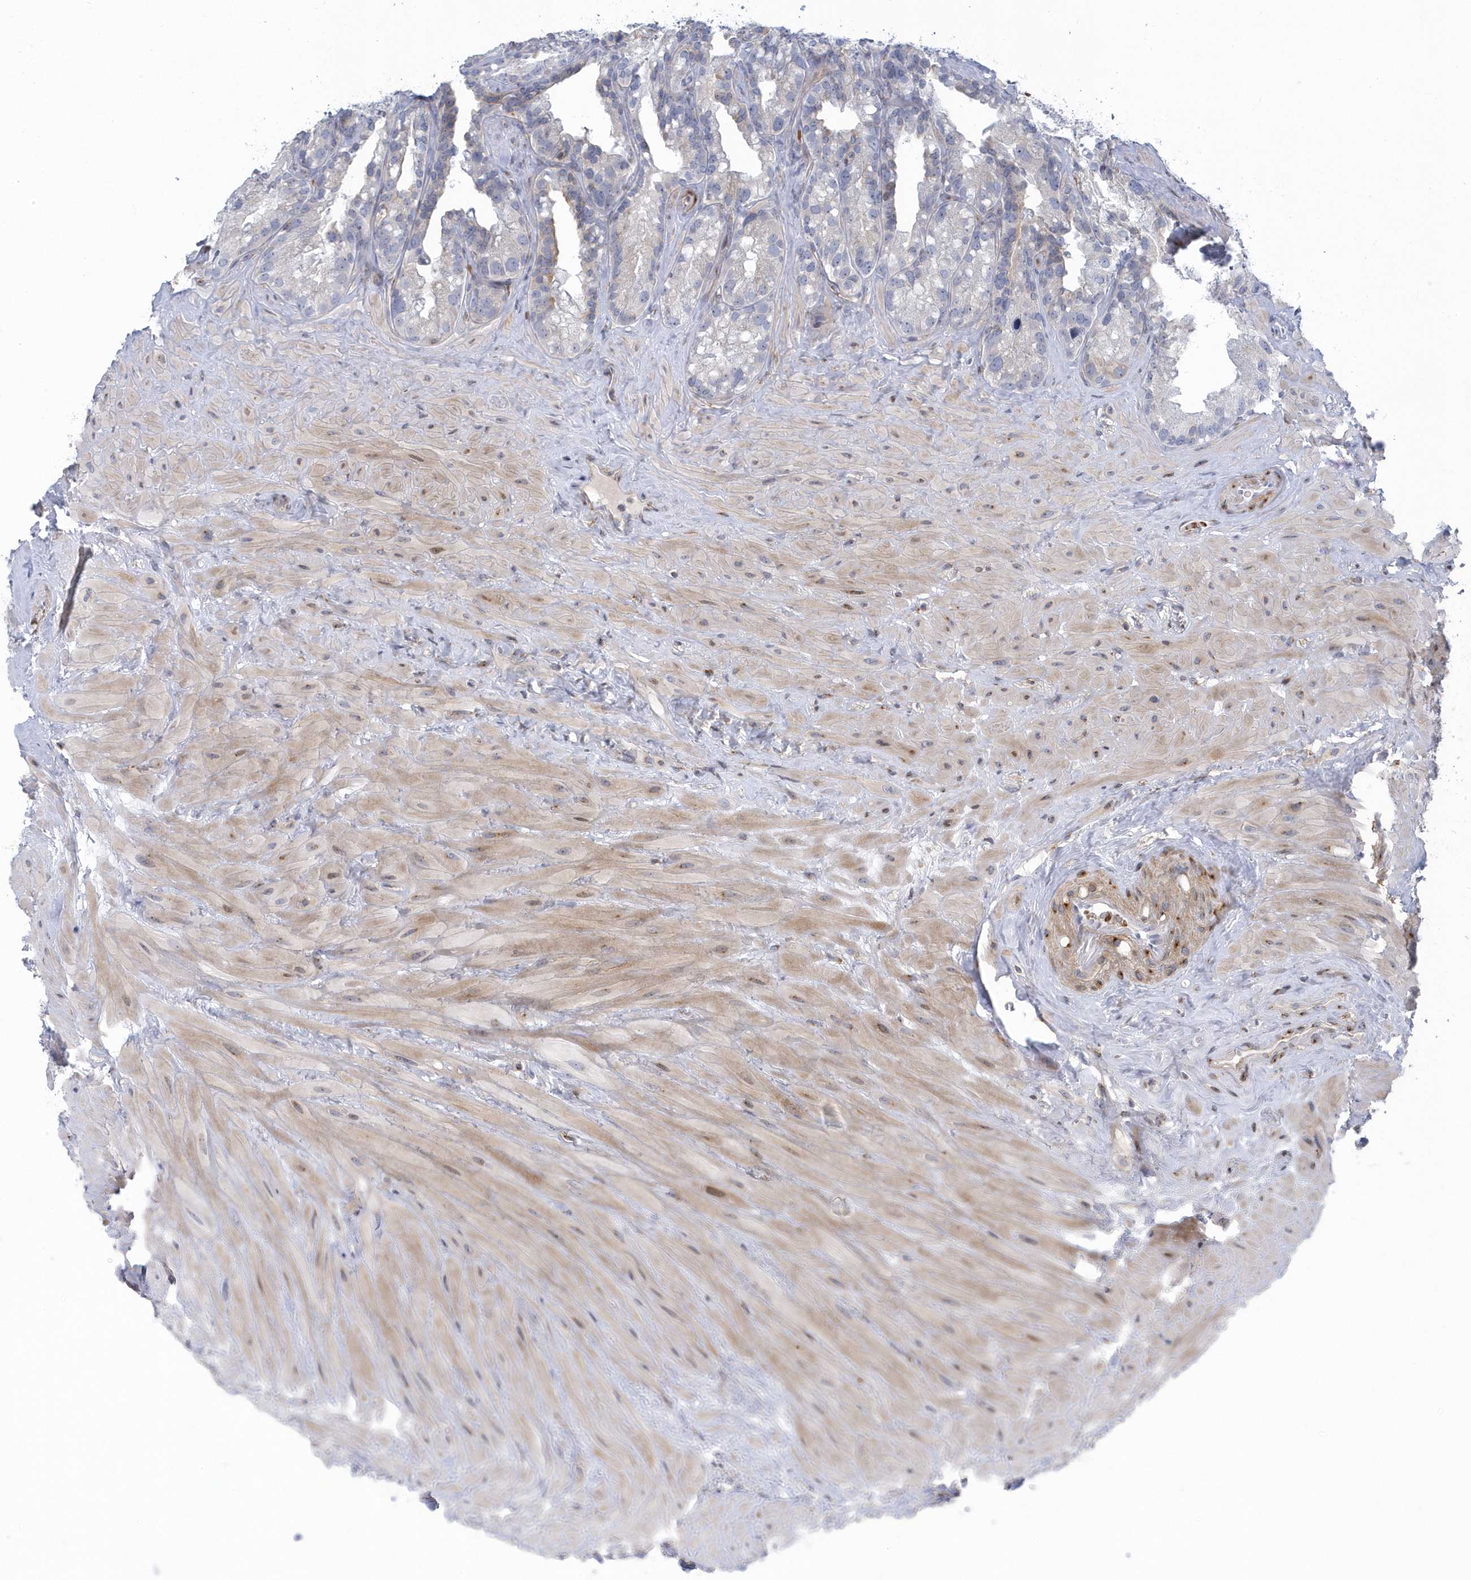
{"staining": {"intensity": "moderate", "quantity": "<25%", "location": "cytoplasmic/membranous"}, "tissue": "seminal vesicle", "cell_type": "Glandular cells", "image_type": "normal", "snomed": [{"axis": "morphology", "description": "Normal tissue, NOS"}, {"axis": "topography", "description": "Prostate"}, {"axis": "topography", "description": "Seminal veicle"}], "caption": "Immunohistochemistry image of normal seminal vesicle stained for a protein (brown), which shows low levels of moderate cytoplasmic/membranous expression in approximately <25% of glandular cells.", "gene": "MAP7D3", "patient": {"sex": "male", "age": 68}}